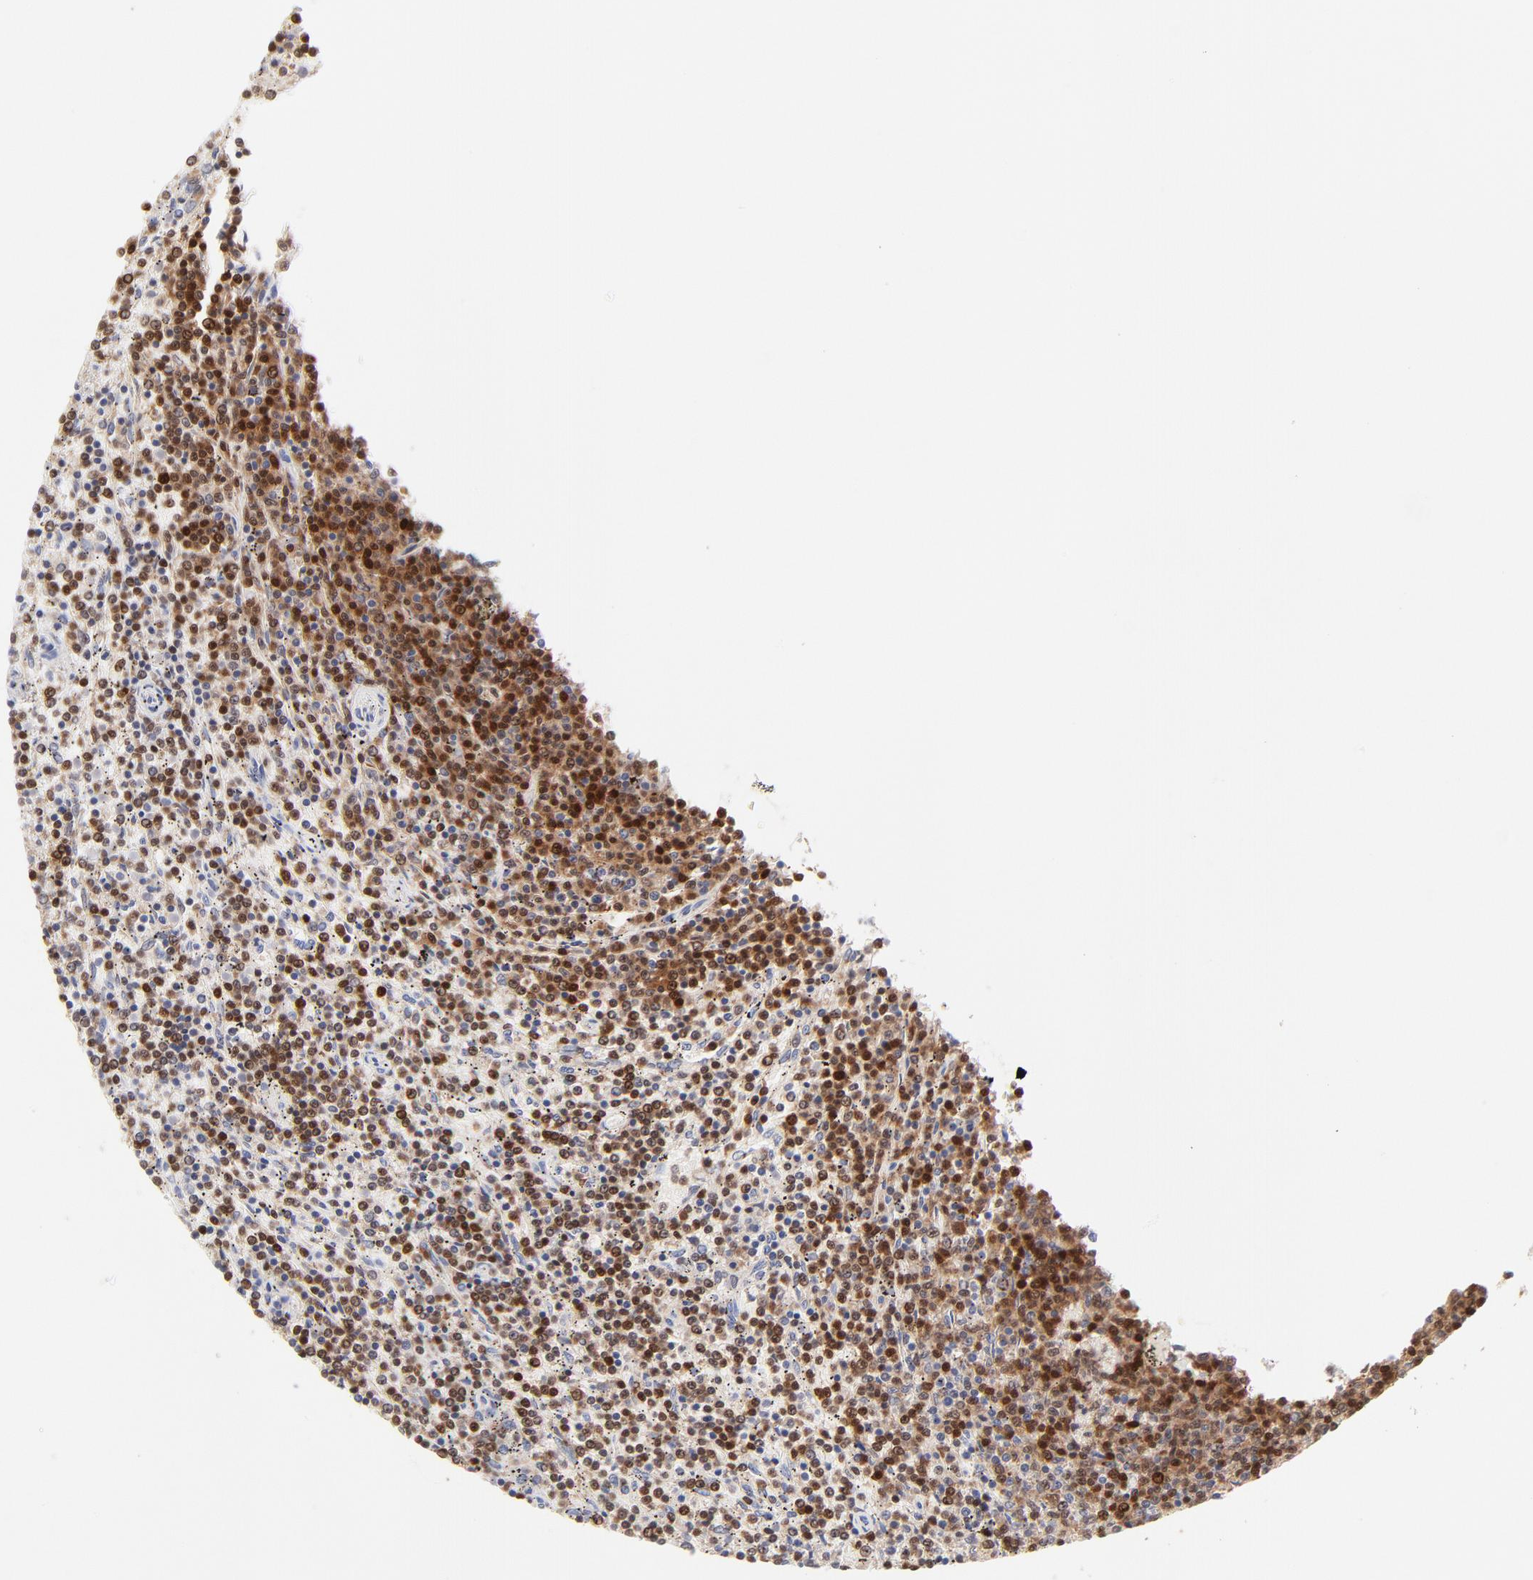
{"staining": {"intensity": "strong", "quantity": "<25%", "location": "cytoplasmic/membranous"}, "tissue": "lymphoma", "cell_type": "Tumor cells", "image_type": "cancer", "snomed": [{"axis": "morphology", "description": "Malignant lymphoma, non-Hodgkin's type, Low grade"}, {"axis": "topography", "description": "Spleen"}], "caption": "Protein expression analysis of low-grade malignant lymphoma, non-Hodgkin's type demonstrates strong cytoplasmic/membranous positivity in about <25% of tumor cells.", "gene": "TIMM8A", "patient": {"sex": "female", "age": 50}}